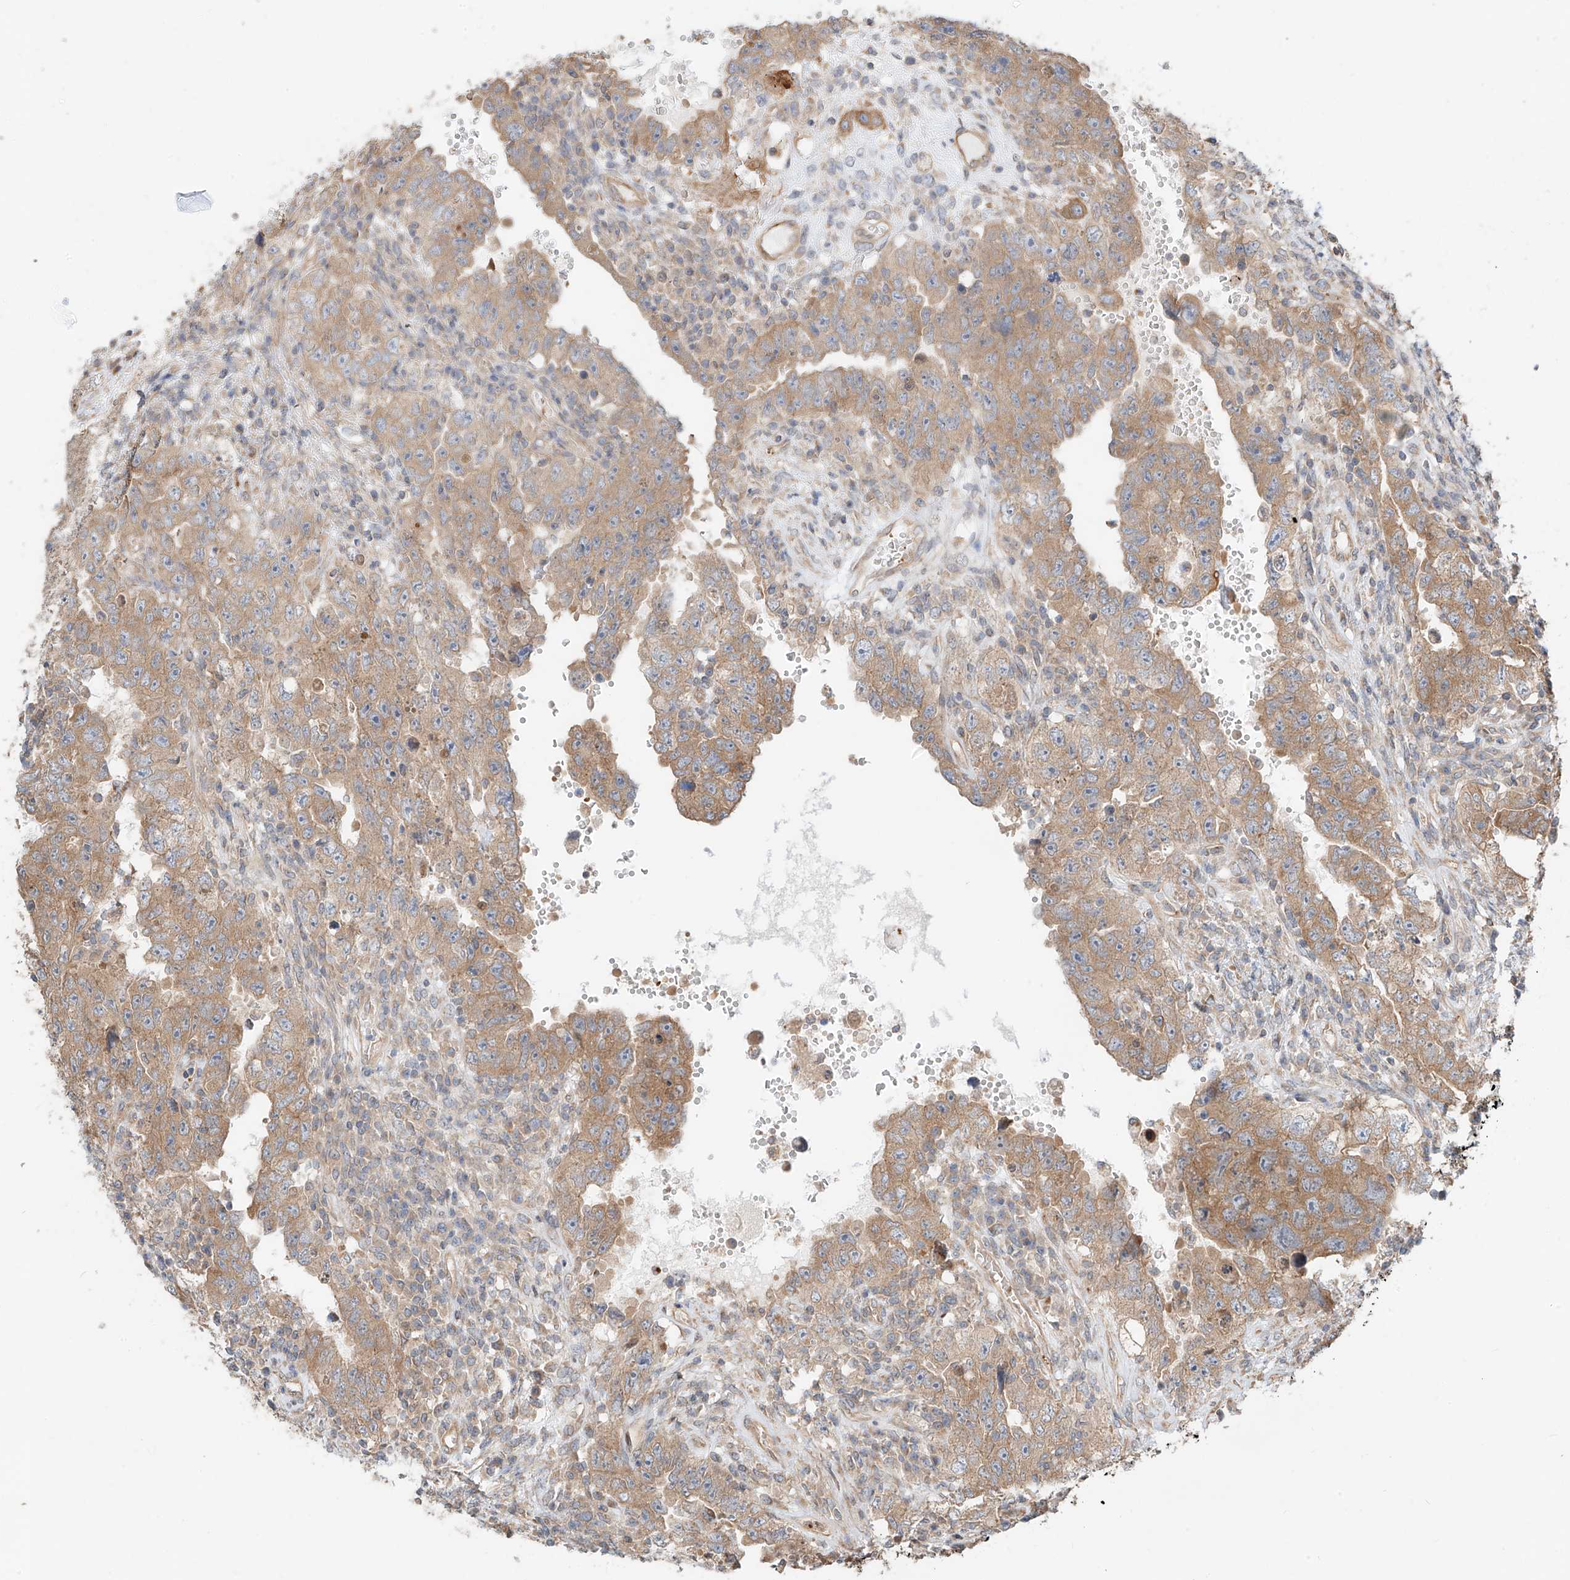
{"staining": {"intensity": "moderate", "quantity": "25%-75%", "location": "cytoplasmic/membranous"}, "tissue": "testis cancer", "cell_type": "Tumor cells", "image_type": "cancer", "snomed": [{"axis": "morphology", "description": "Carcinoma, Embryonal, NOS"}, {"axis": "topography", "description": "Testis"}], "caption": "The photomicrograph displays staining of testis embryonal carcinoma, revealing moderate cytoplasmic/membranous protein staining (brown color) within tumor cells.", "gene": "CEP162", "patient": {"sex": "male", "age": 26}}